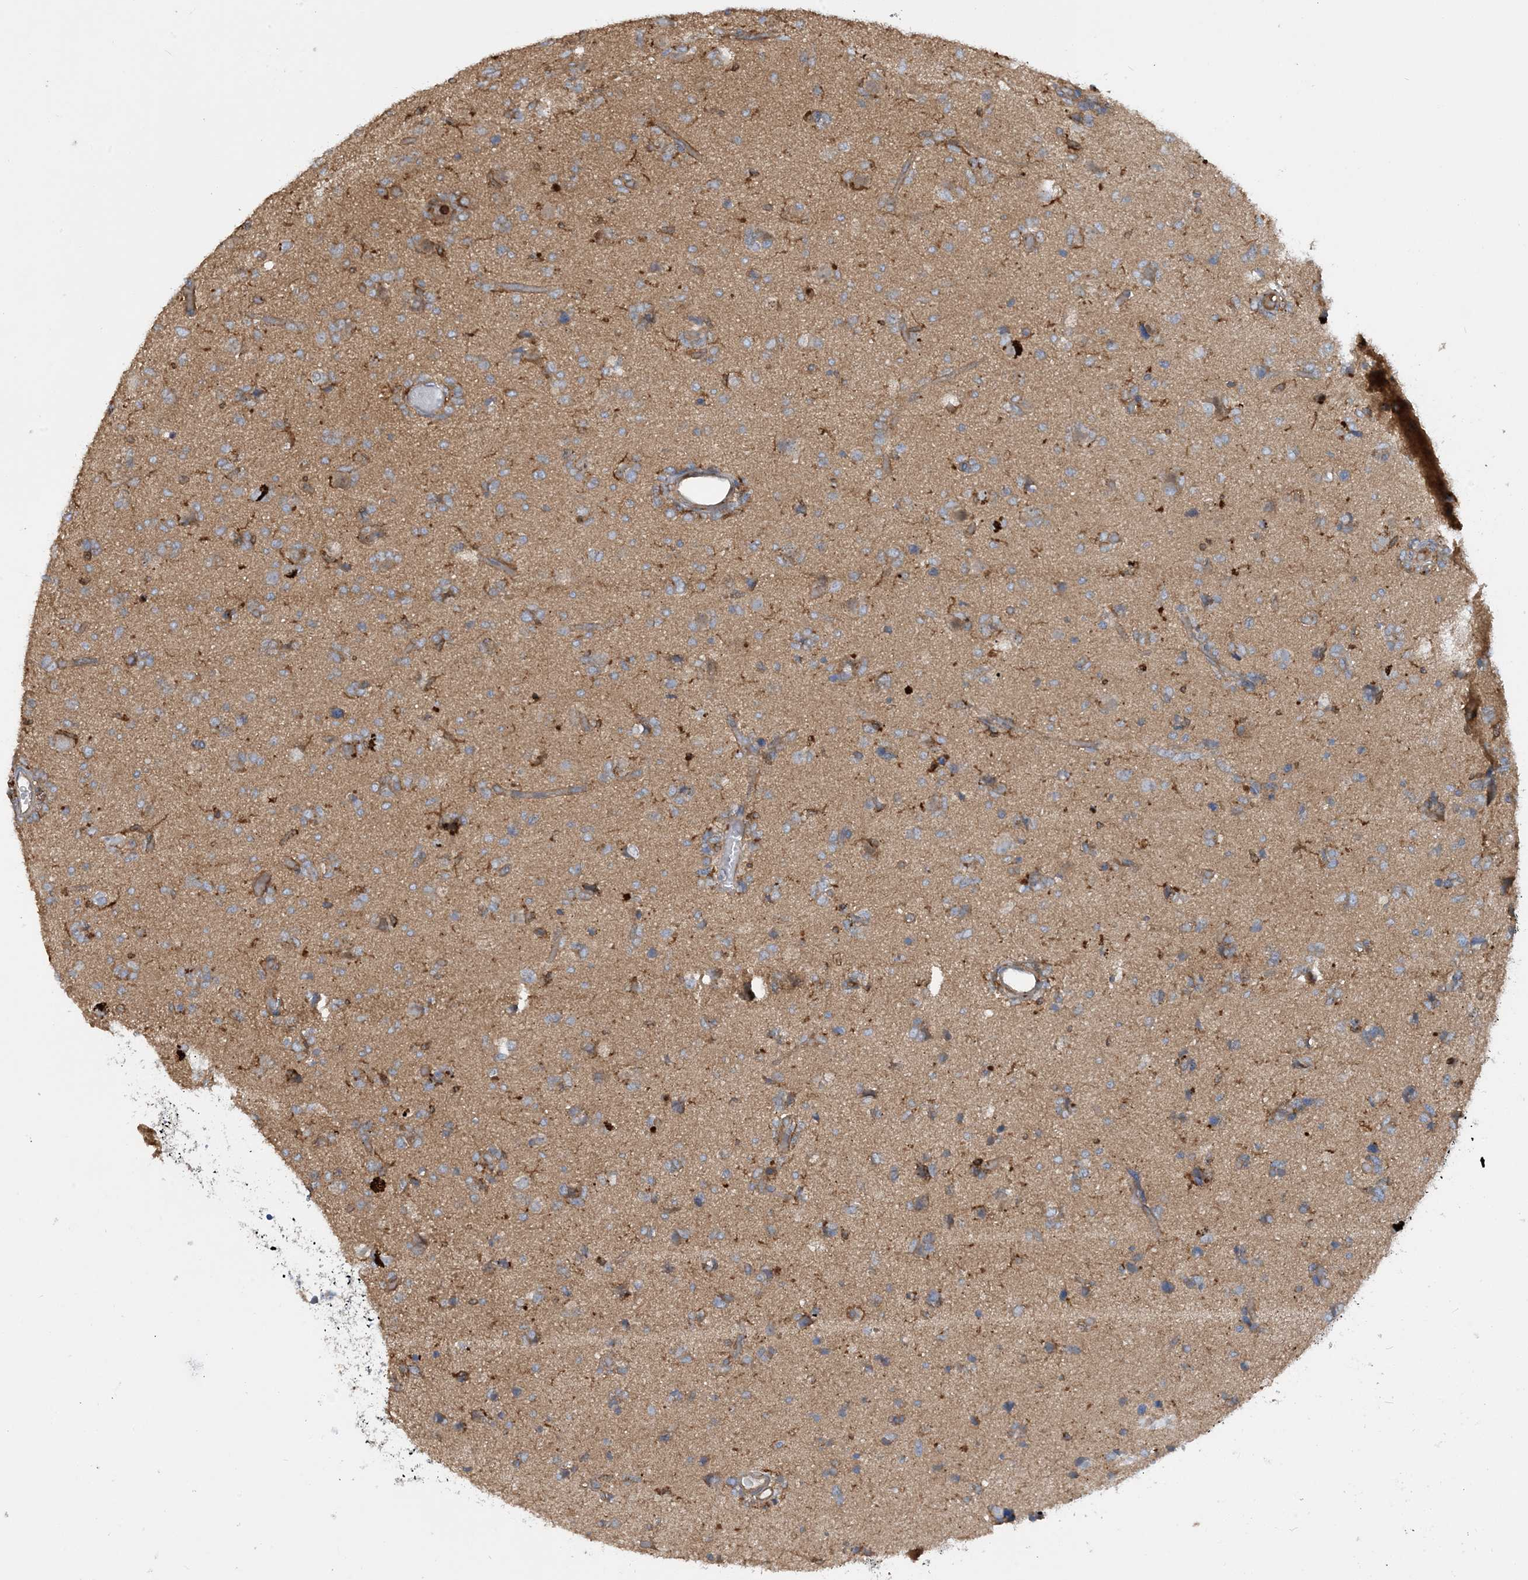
{"staining": {"intensity": "negative", "quantity": "none", "location": "none"}, "tissue": "glioma", "cell_type": "Tumor cells", "image_type": "cancer", "snomed": [{"axis": "morphology", "description": "Glioma, malignant, High grade"}, {"axis": "topography", "description": "Brain"}], "caption": "Tumor cells are negative for brown protein staining in malignant high-grade glioma.", "gene": "SFMBT2", "patient": {"sex": "female", "age": 59}}